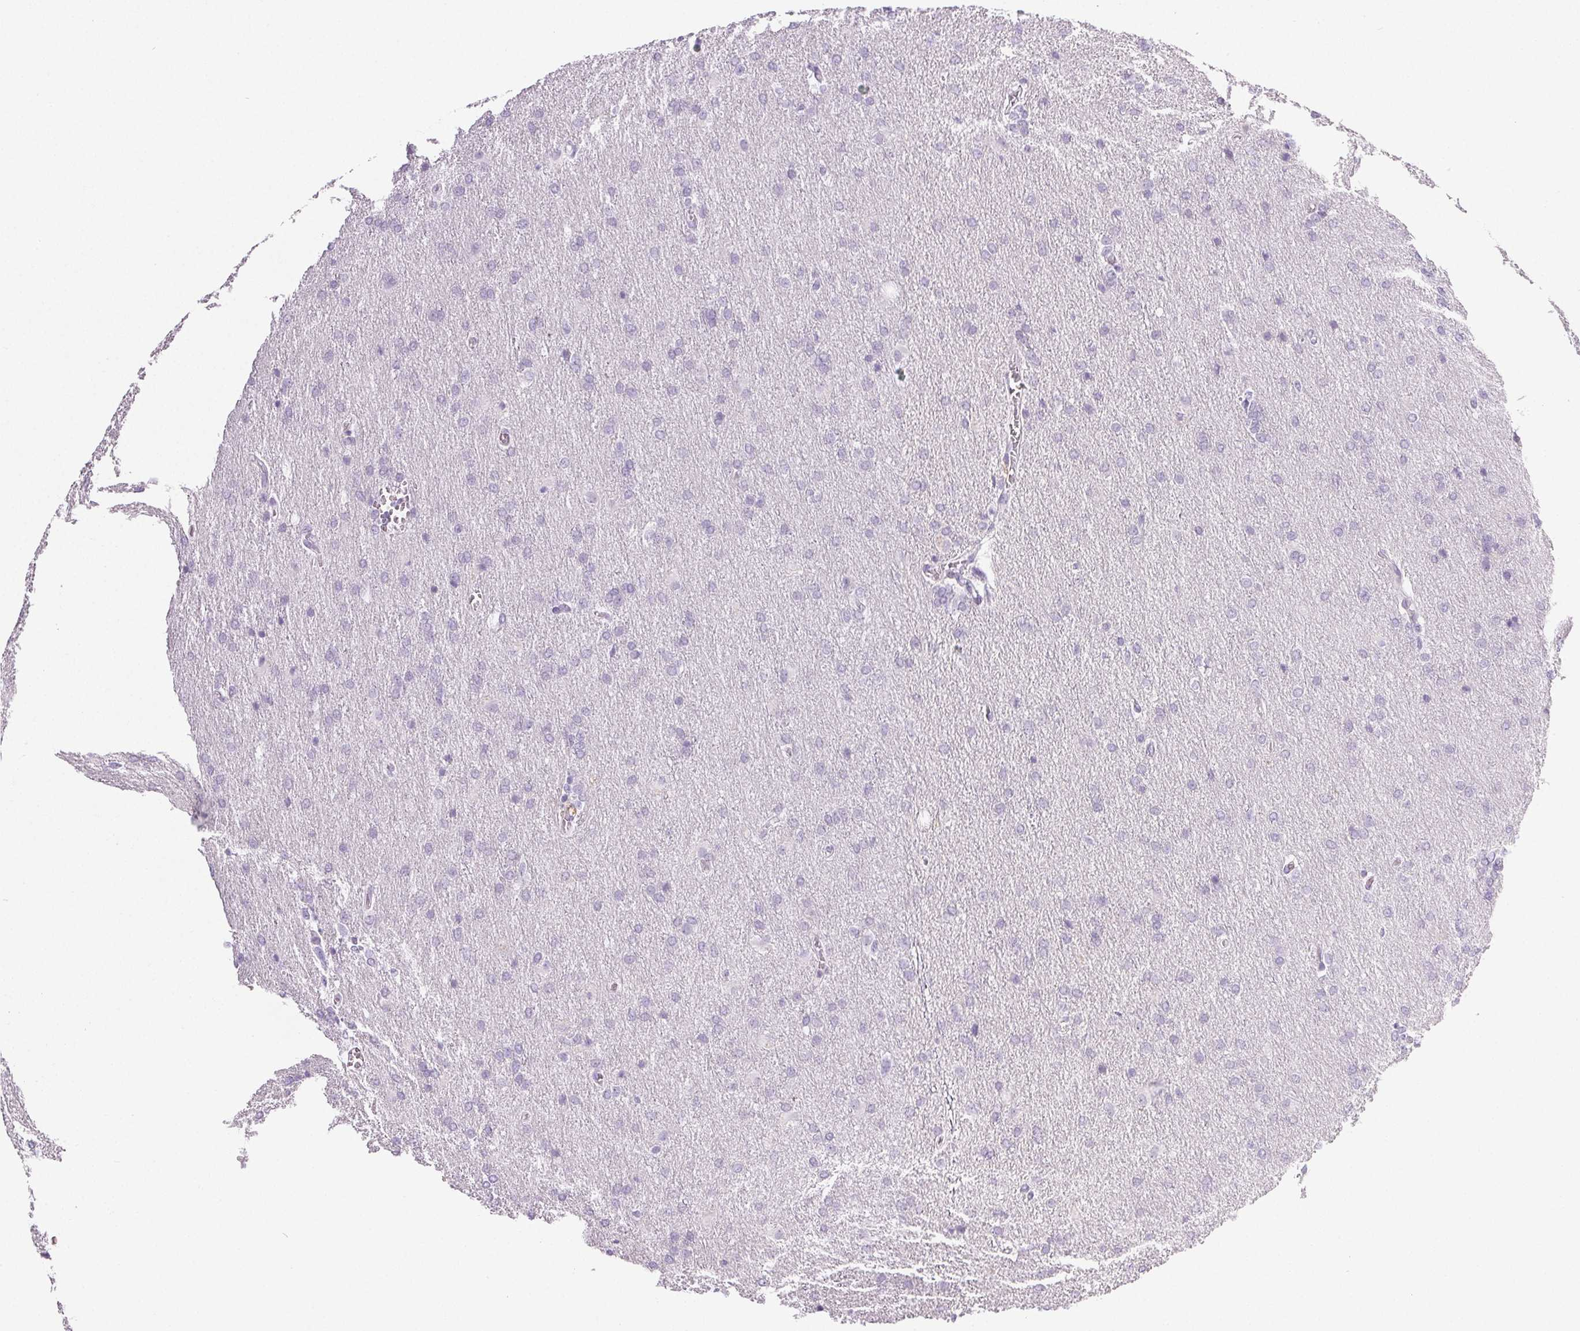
{"staining": {"intensity": "negative", "quantity": "none", "location": "none"}, "tissue": "glioma", "cell_type": "Tumor cells", "image_type": "cancer", "snomed": [{"axis": "morphology", "description": "Glioma, malignant, High grade"}, {"axis": "topography", "description": "Brain"}], "caption": "The IHC histopathology image has no significant positivity in tumor cells of high-grade glioma (malignant) tissue.", "gene": "COL7A1", "patient": {"sex": "male", "age": 68}}